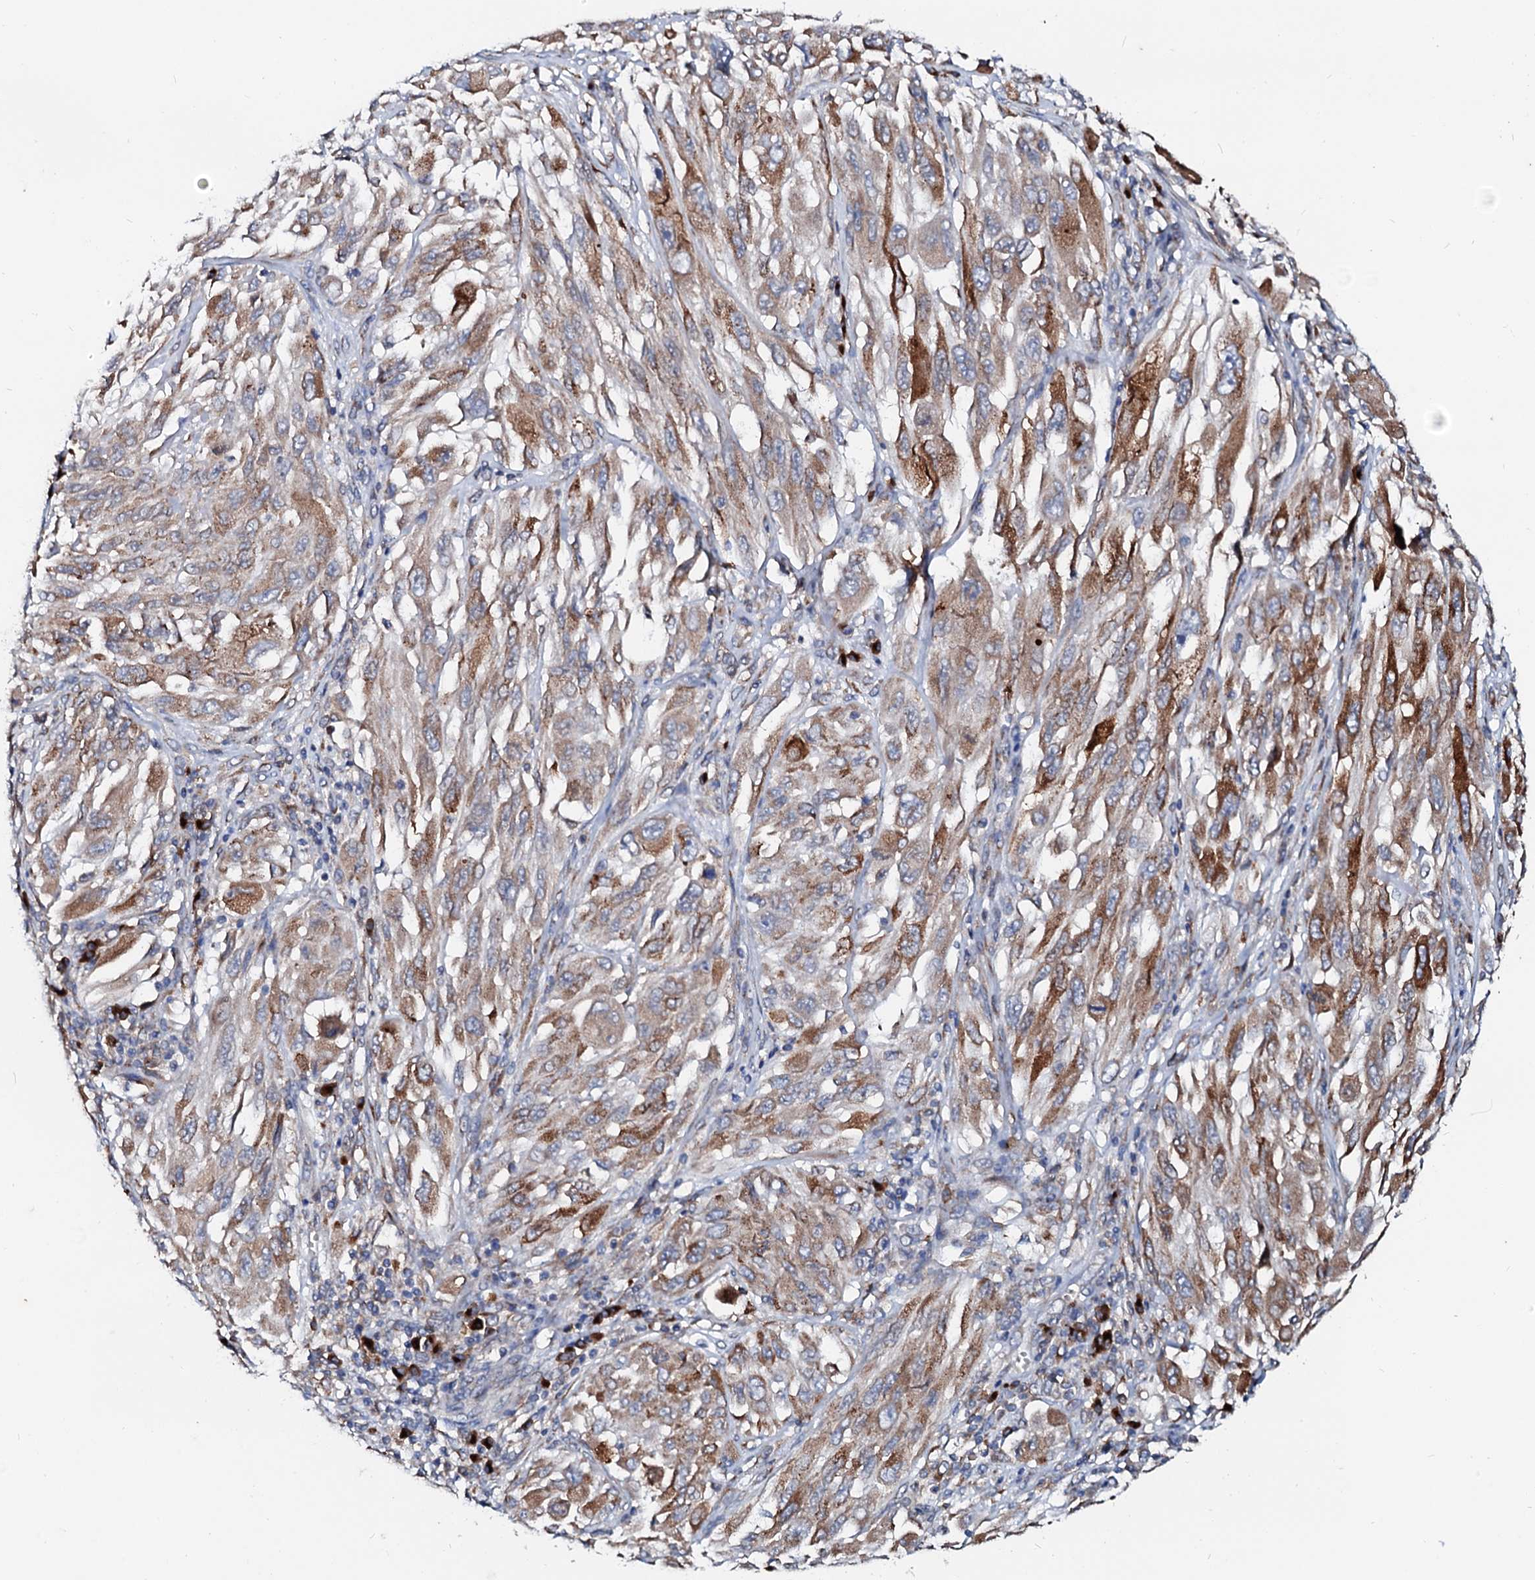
{"staining": {"intensity": "moderate", "quantity": ">75%", "location": "cytoplasmic/membranous"}, "tissue": "melanoma", "cell_type": "Tumor cells", "image_type": "cancer", "snomed": [{"axis": "morphology", "description": "Malignant melanoma, NOS"}, {"axis": "topography", "description": "Skin"}], "caption": "Tumor cells exhibit medium levels of moderate cytoplasmic/membranous positivity in about >75% of cells in human malignant melanoma. (brown staining indicates protein expression, while blue staining denotes nuclei).", "gene": "LMAN1", "patient": {"sex": "female", "age": 91}}